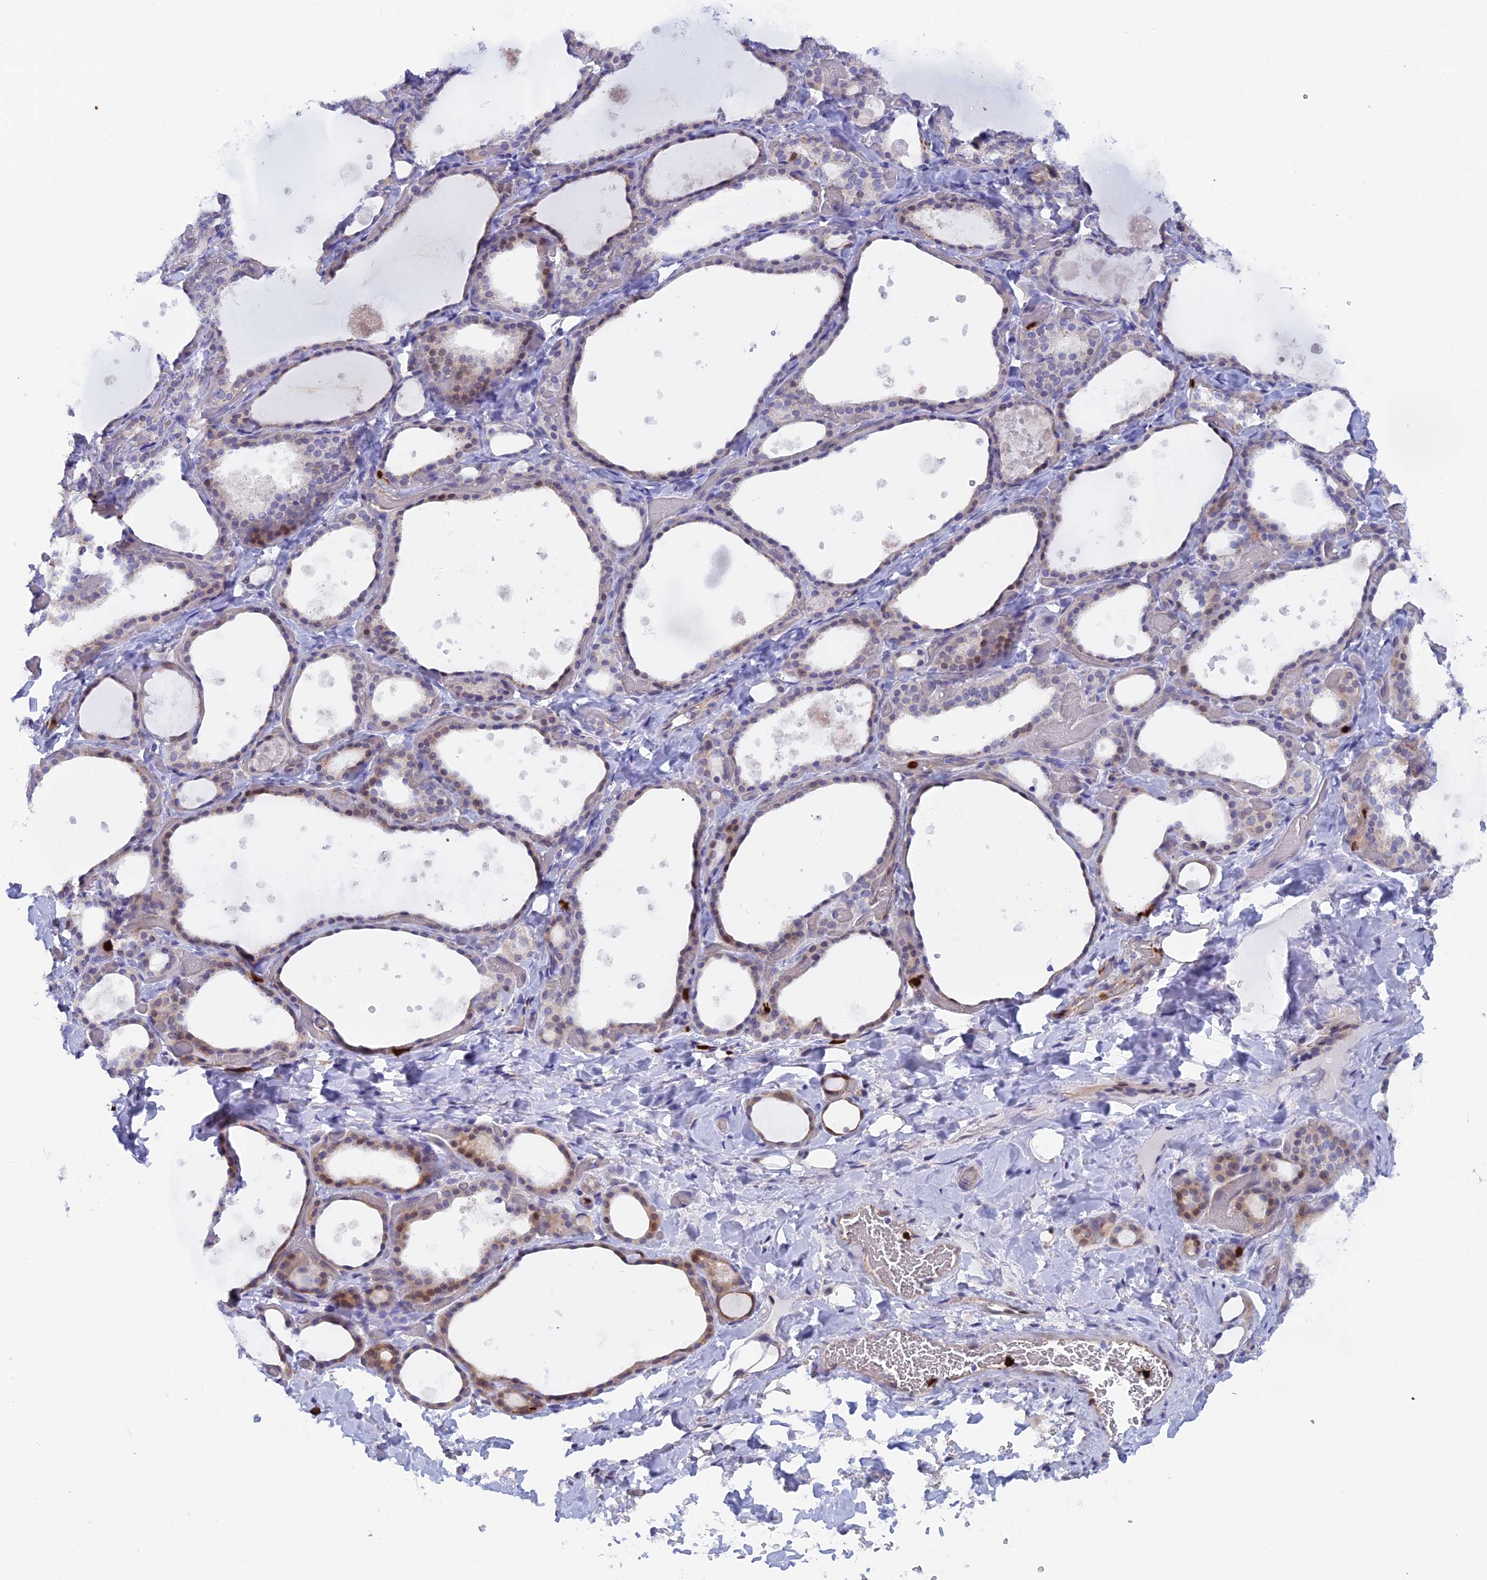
{"staining": {"intensity": "weak", "quantity": "<25%", "location": "nuclear"}, "tissue": "thyroid gland", "cell_type": "Glandular cells", "image_type": "normal", "snomed": [{"axis": "morphology", "description": "Normal tissue, NOS"}, {"axis": "topography", "description": "Thyroid gland"}], "caption": "High power microscopy photomicrograph of an IHC histopathology image of normal thyroid gland, revealing no significant positivity in glandular cells. (Immunohistochemistry (ihc), brightfield microscopy, high magnification).", "gene": "SLC26A1", "patient": {"sex": "female", "age": 44}}